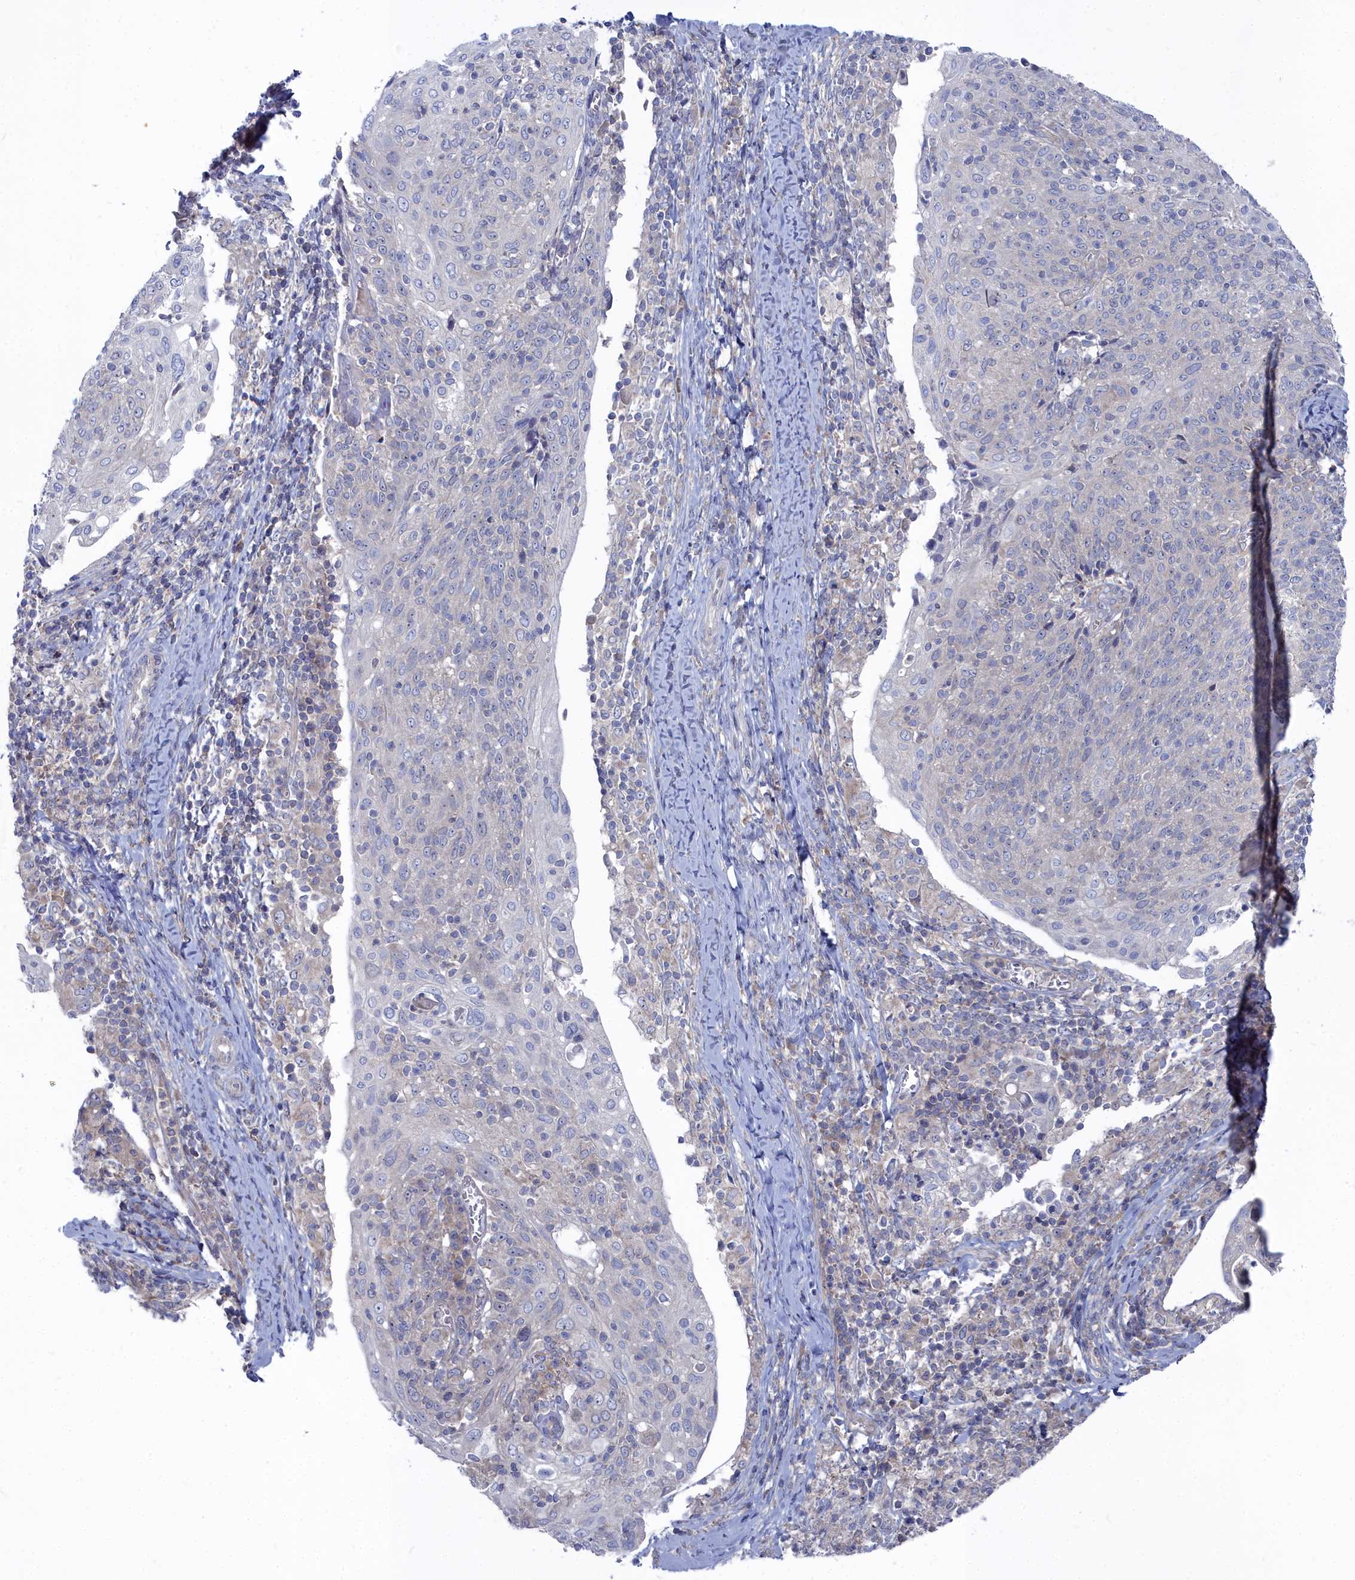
{"staining": {"intensity": "negative", "quantity": "none", "location": "none"}, "tissue": "cervical cancer", "cell_type": "Tumor cells", "image_type": "cancer", "snomed": [{"axis": "morphology", "description": "Squamous cell carcinoma, NOS"}, {"axis": "topography", "description": "Cervix"}], "caption": "Immunohistochemistry of cervical cancer (squamous cell carcinoma) demonstrates no positivity in tumor cells. (Brightfield microscopy of DAB IHC at high magnification).", "gene": "CCDC149", "patient": {"sex": "female", "age": 52}}